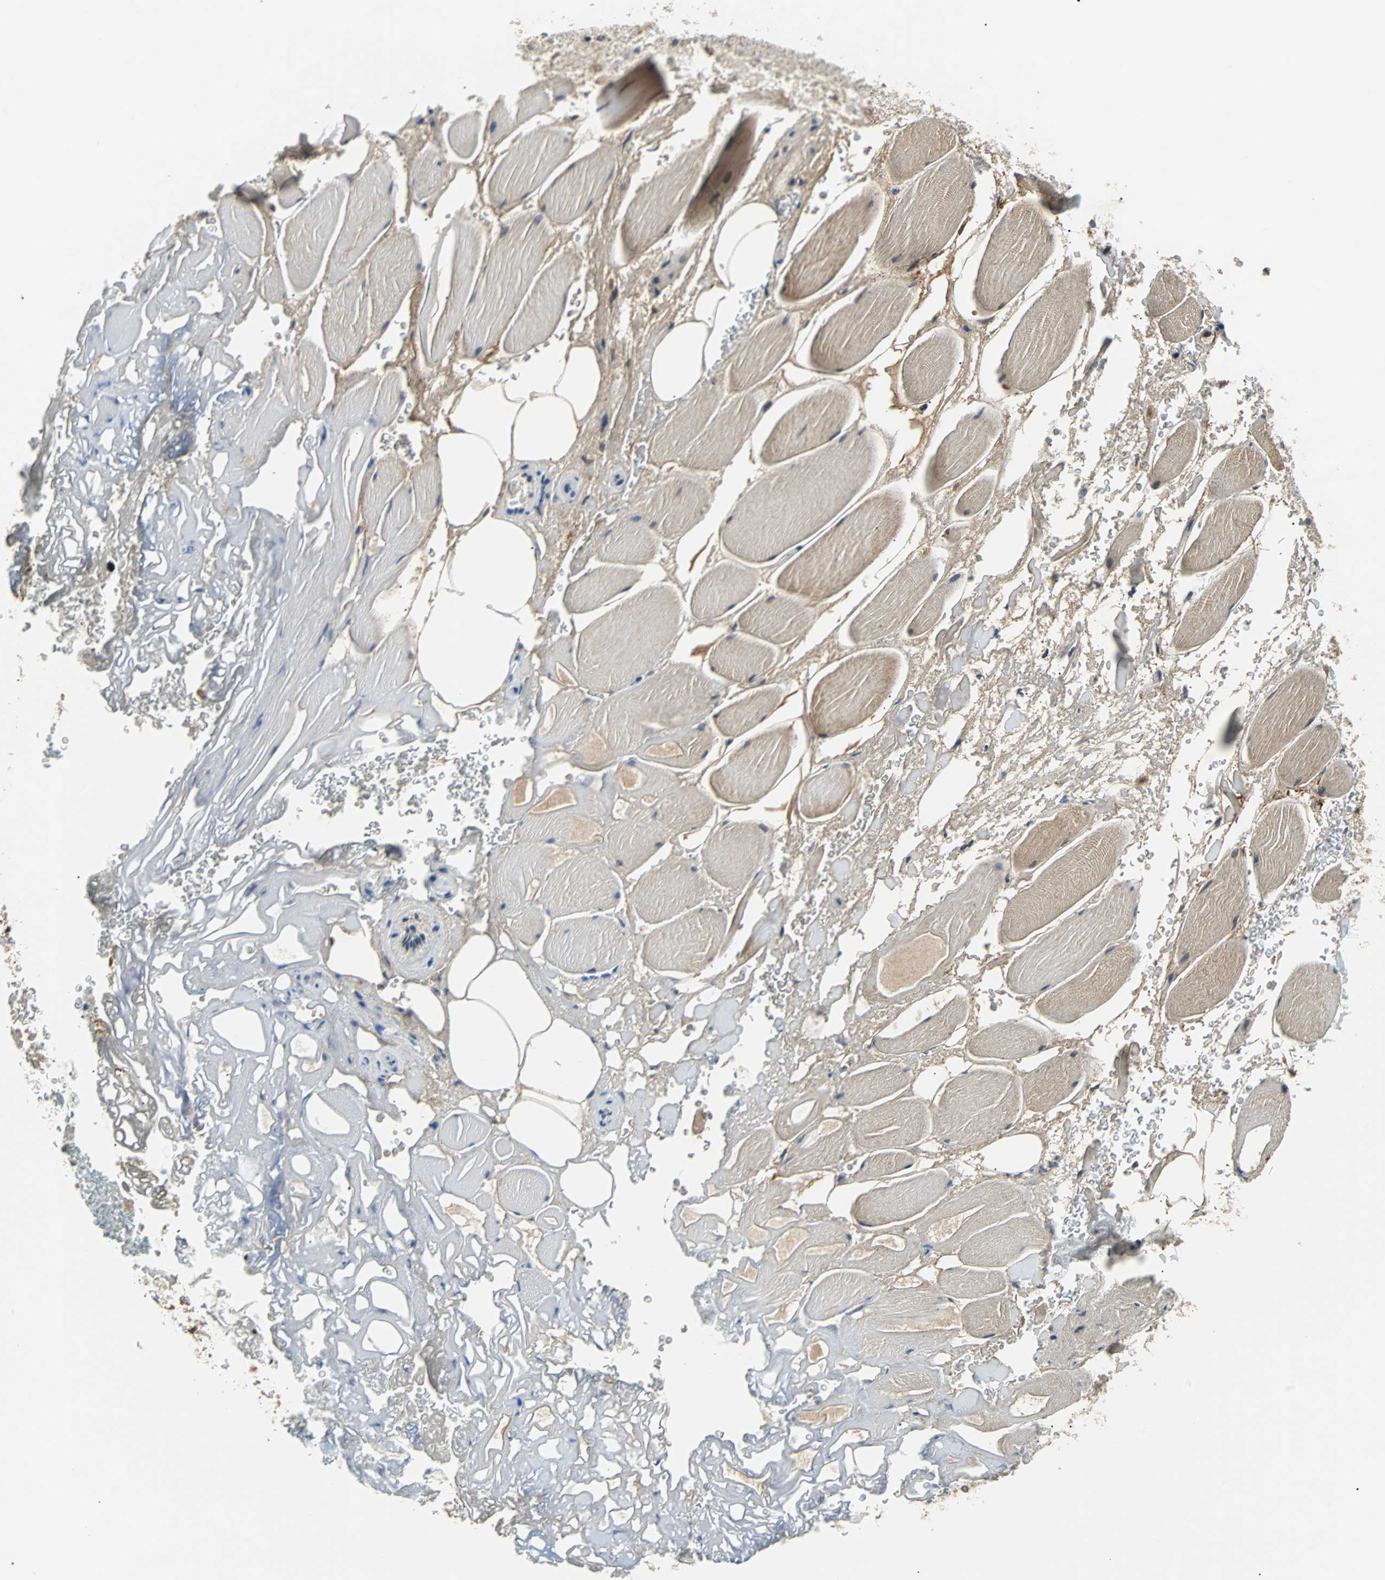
{"staining": {"intensity": "strong", "quantity": ">75%", "location": "cytoplasmic/membranous"}, "tissue": "adipose tissue", "cell_type": "Adipocytes", "image_type": "normal", "snomed": [{"axis": "morphology", "description": "Normal tissue, NOS"}, {"axis": "topography", "description": "Soft tissue"}, {"axis": "topography", "description": "Peripheral nerve tissue"}], "caption": "A brown stain labels strong cytoplasmic/membranous positivity of a protein in adipocytes of unremarkable human adipose tissue. (IHC, brightfield microscopy, high magnification).", "gene": "PHC1", "patient": {"sex": "female", "age": 71}}